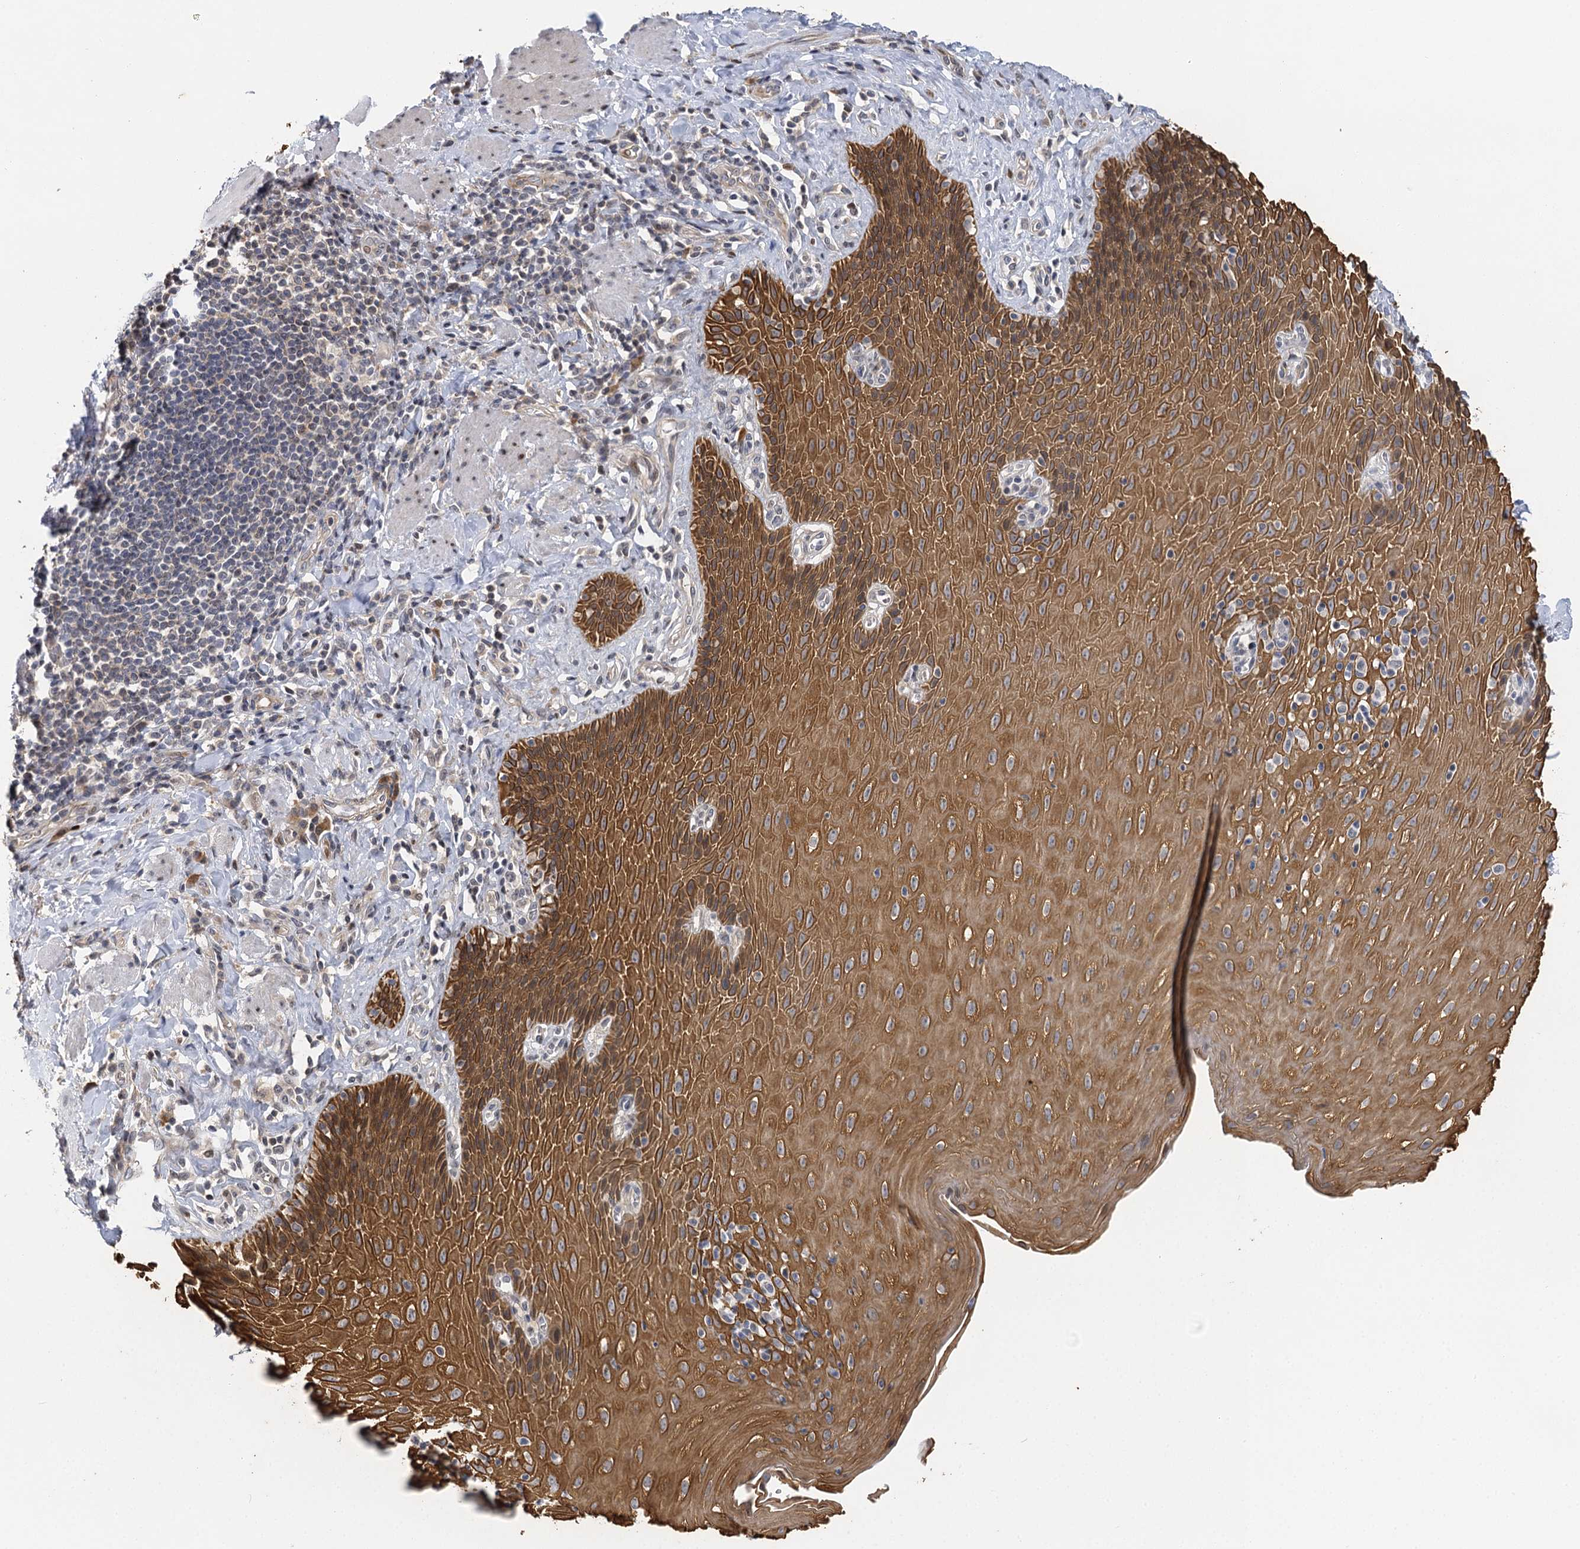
{"staining": {"intensity": "strong", "quantity": ">75%", "location": "cytoplasmic/membranous"}, "tissue": "esophagus", "cell_type": "Squamous epithelial cells", "image_type": "normal", "snomed": [{"axis": "morphology", "description": "Normal tissue, NOS"}, {"axis": "topography", "description": "Esophagus"}], "caption": "Protein staining of benign esophagus shows strong cytoplasmic/membranous expression in approximately >75% of squamous epithelial cells. (IHC, brightfield microscopy, high magnification).", "gene": "IL11RA", "patient": {"sex": "female", "age": 61}}